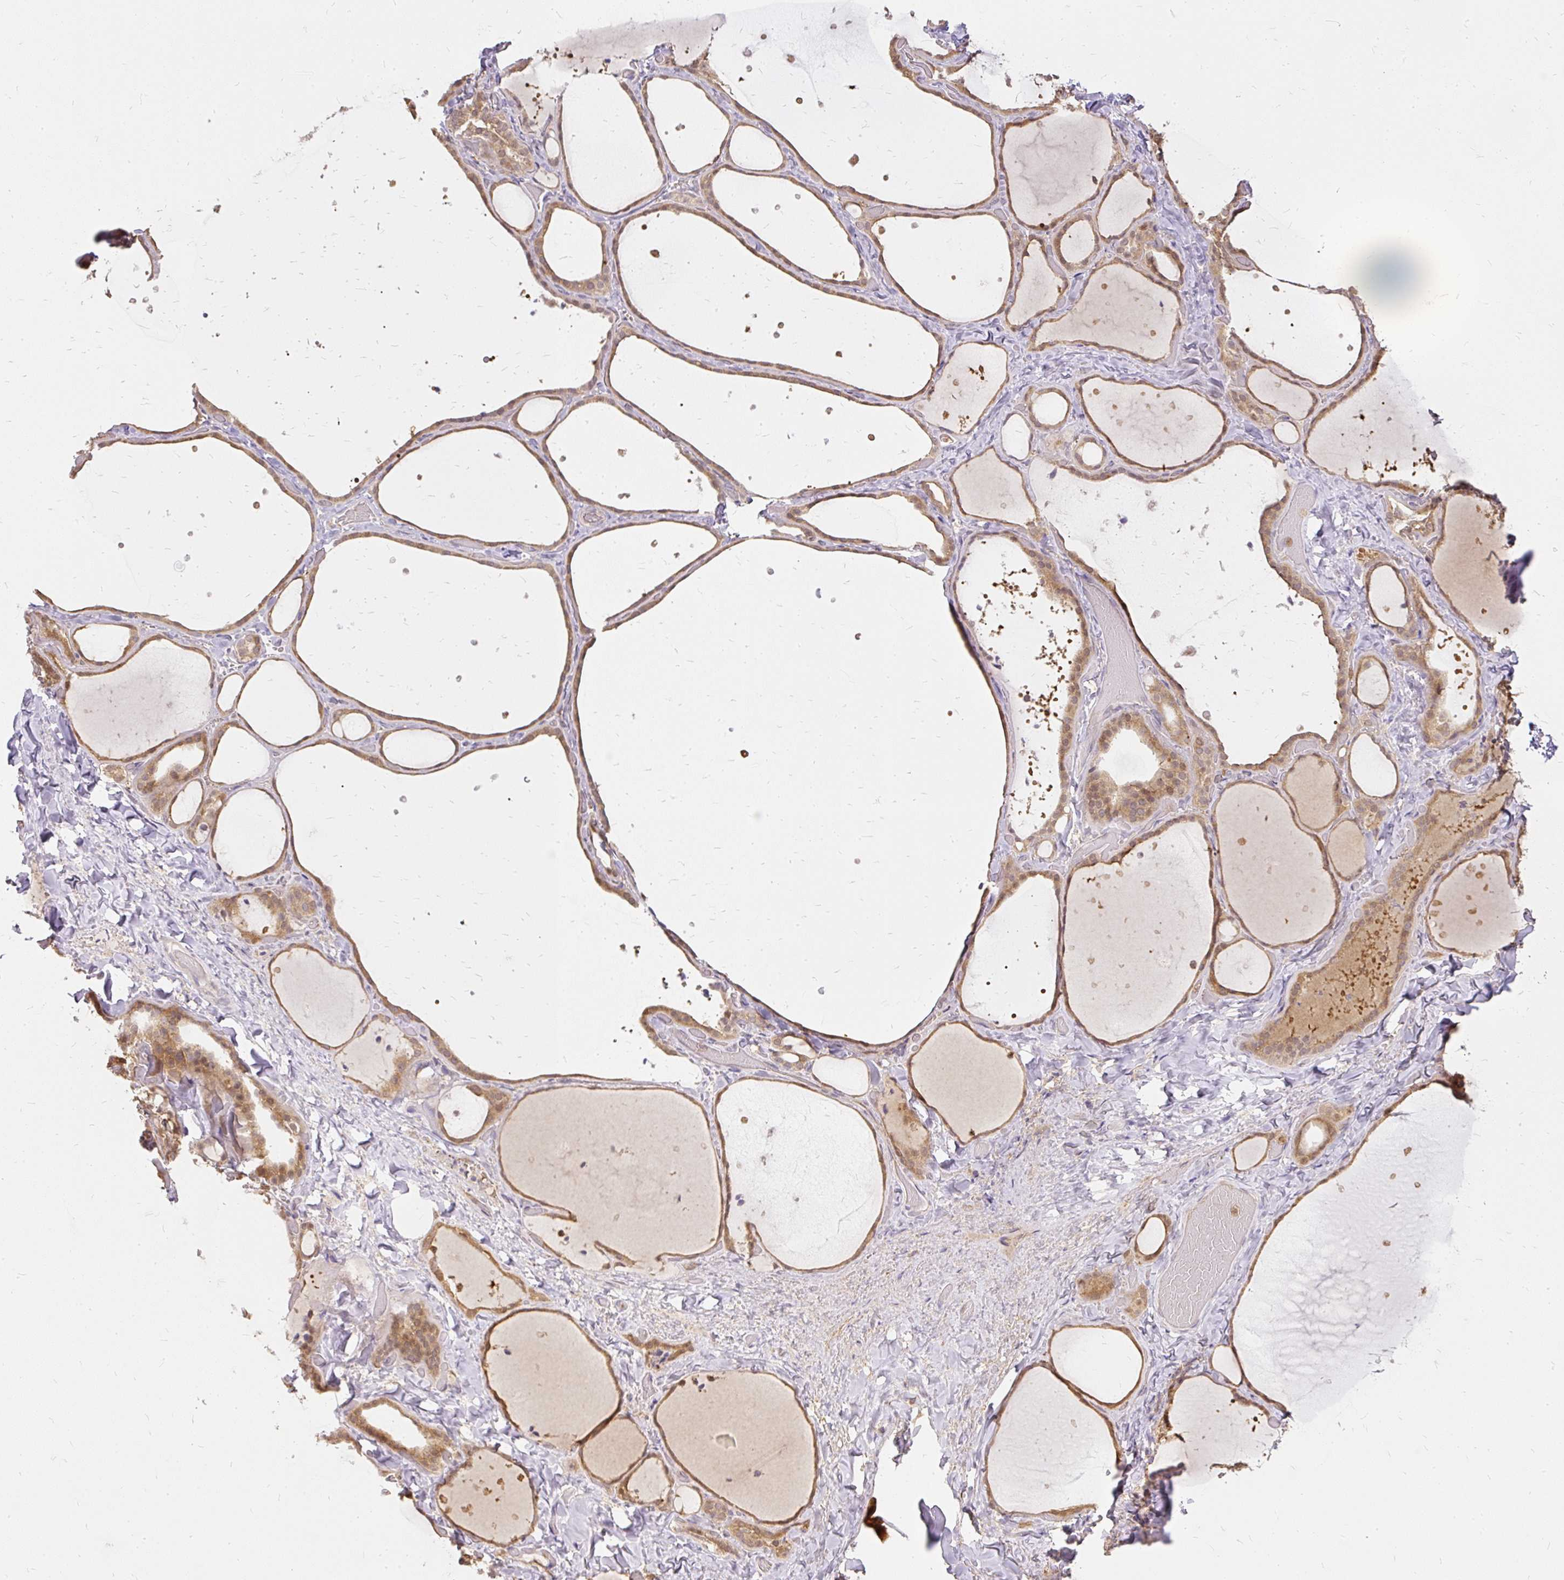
{"staining": {"intensity": "moderate", "quantity": ">75%", "location": "cytoplasmic/membranous"}, "tissue": "thyroid gland", "cell_type": "Glandular cells", "image_type": "normal", "snomed": [{"axis": "morphology", "description": "Normal tissue, NOS"}, {"axis": "topography", "description": "Thyroid gland"}], "caption": "This histopathology image displays immunohistochemistry (IHC) staining of benign human thyroid gland, with medium moderate cytoplasmic/membranous positivity in approximately >75% of glandular cells.", "gene": "AP5S1", "patient": {"sex": "female", "age": 36}}